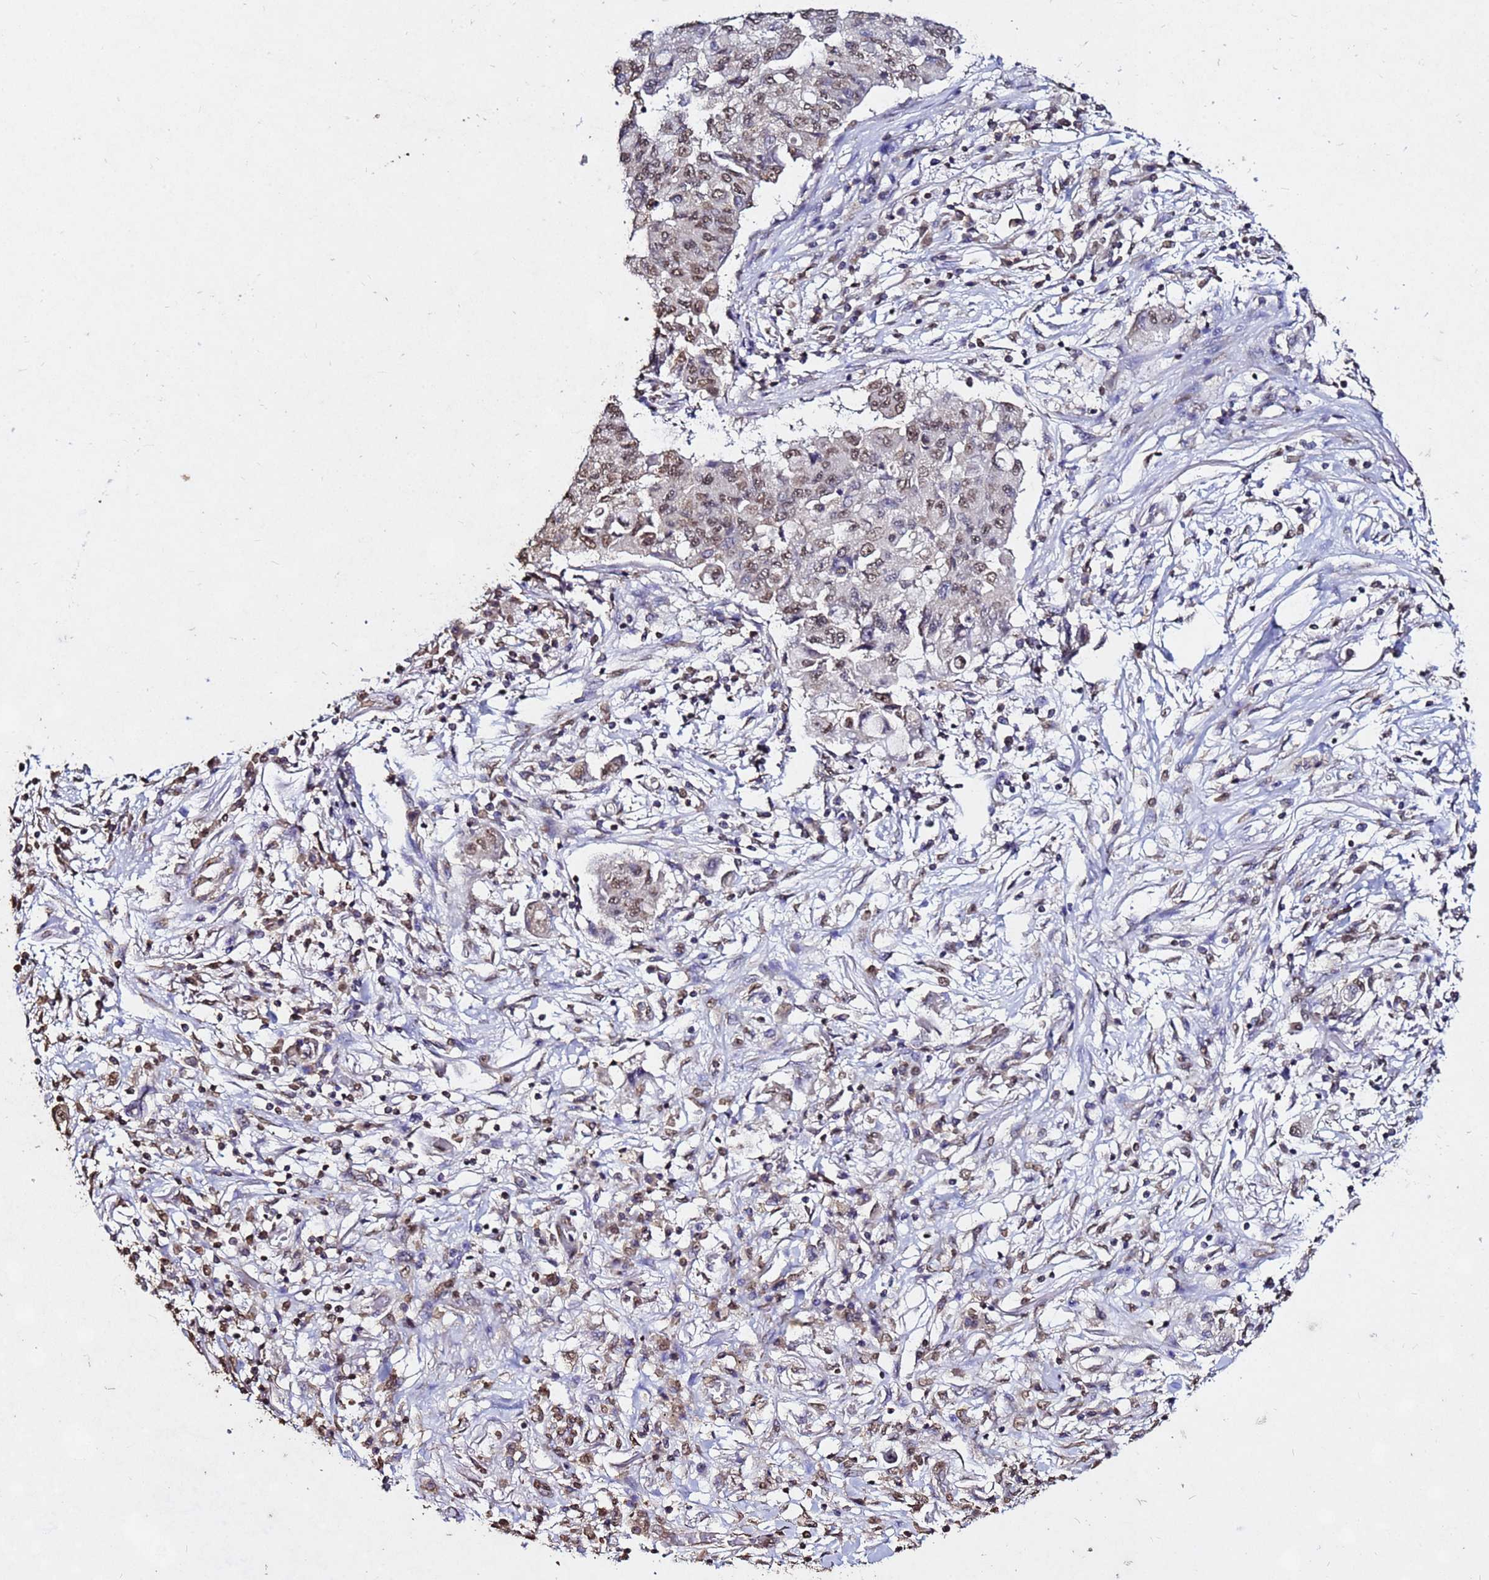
{"staining": {"intensity": "moderate", "quantity": ">75%", "location": "nuclear"}, "tissue": "lung cancer", "cell_type": "Tumor cells", "image_type": "cancer", "snomed": [{"axis": "morphology", "description": "Squamous cell carcinoma, NOS"}, {"axis": "topography", "description": "Lung"}], "caption": "Brown immunohistochemical staining in human lung cancer (squamous cell carcinoma) reveals moderate nuclear positivity in approximately >75% of tumor cells.", "gene": "MYOCD", "patient": {"sex": "male", "age": 74}}